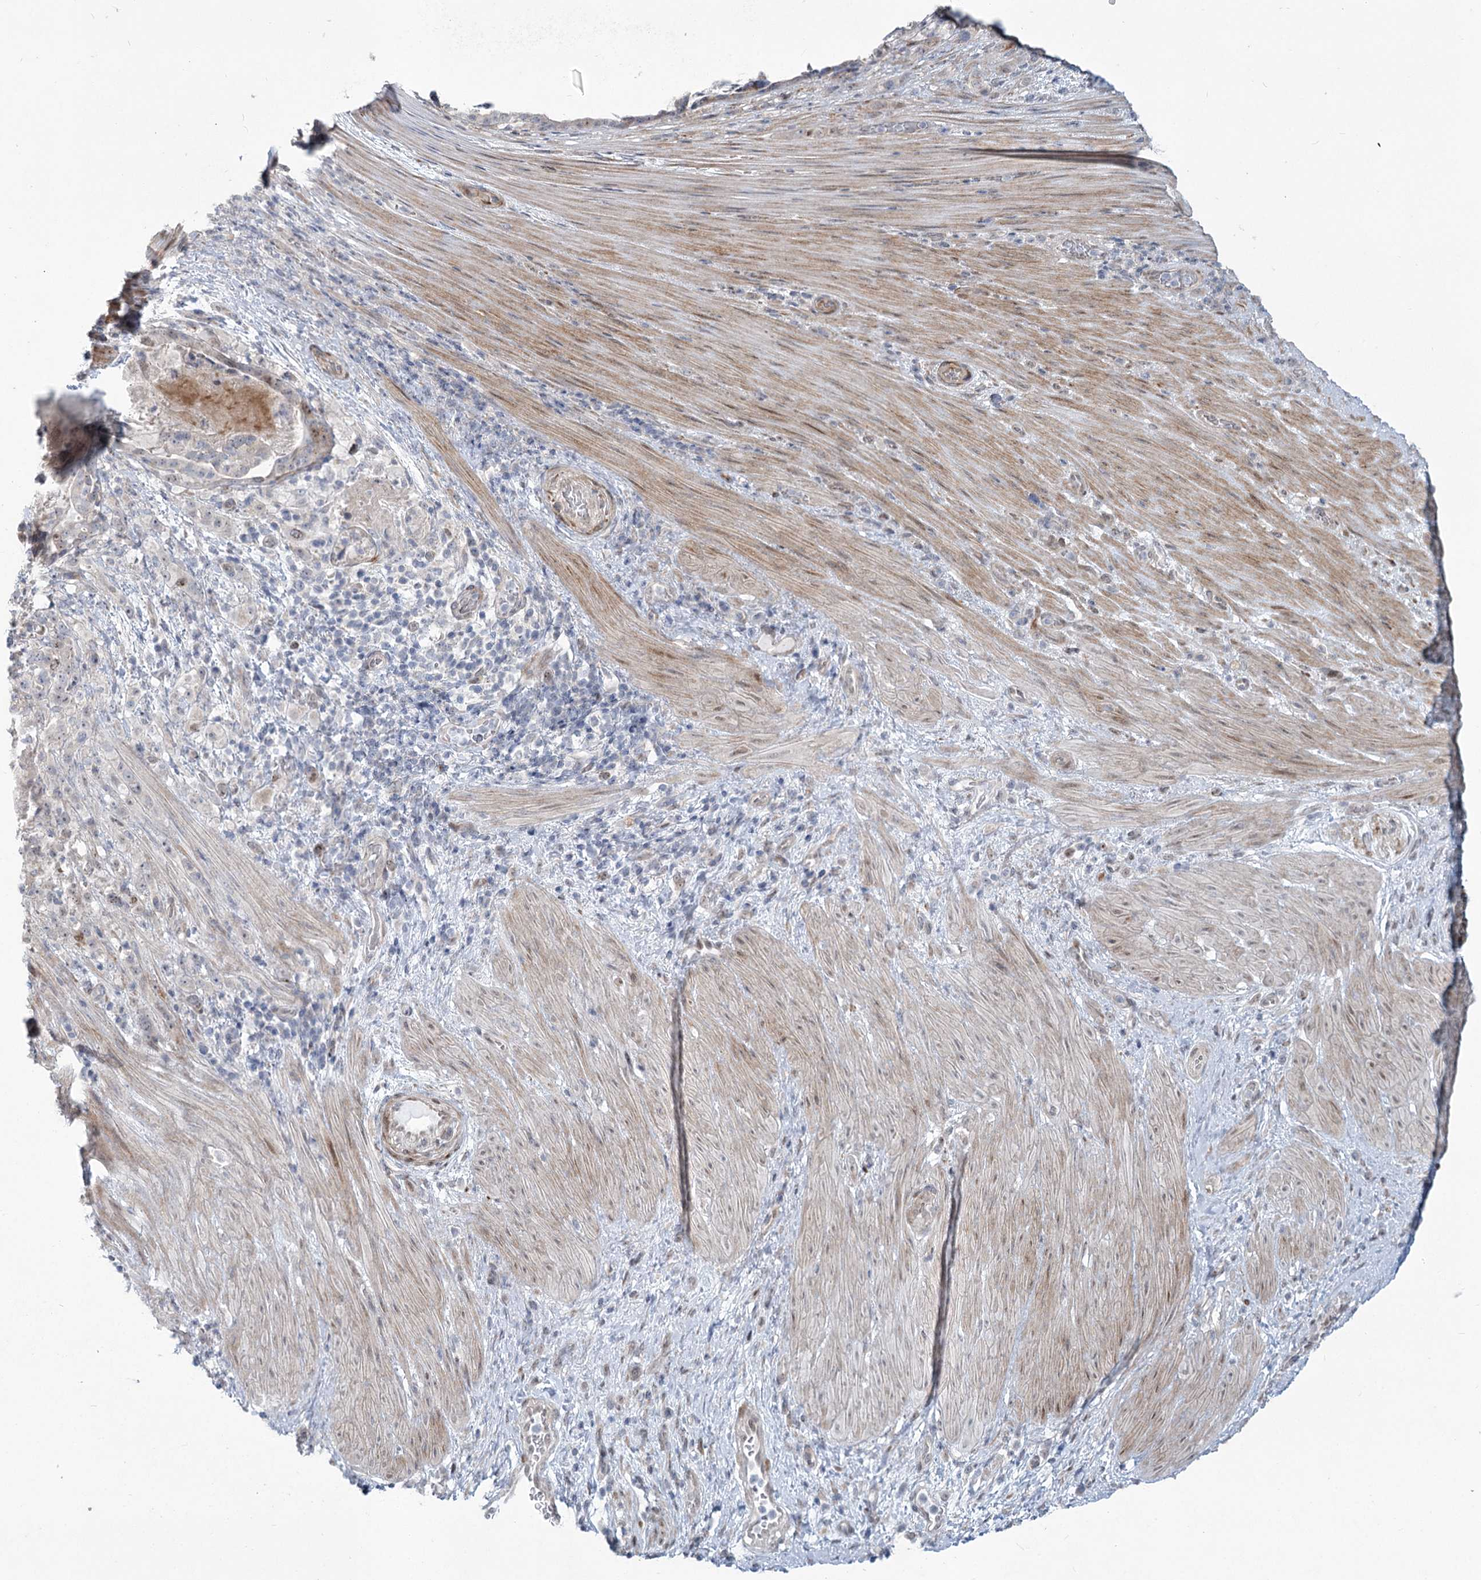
{"staining": {"intensity": "moderate", "quantity": "<25%", "location": "nuclear"}, "tissue": "stomach cancer", "cell_type": "Tumor cells", "image_type": "cancer", "snomed": [{"axis": "morphology", "description": "Adenocarcinoma, NOS"}, {"axis": "topography", "description": "Stomach"}], "caption": "A micrograph of stomach adenocarcinoma stained for a protein exhibits moderate nuclear brown staining in tumor cells. (brown staining indicates protein expression, while blue staining denotes nuclei).", "gene": "ABITRAM", "patient": {"sex": "male", "age": 48}}